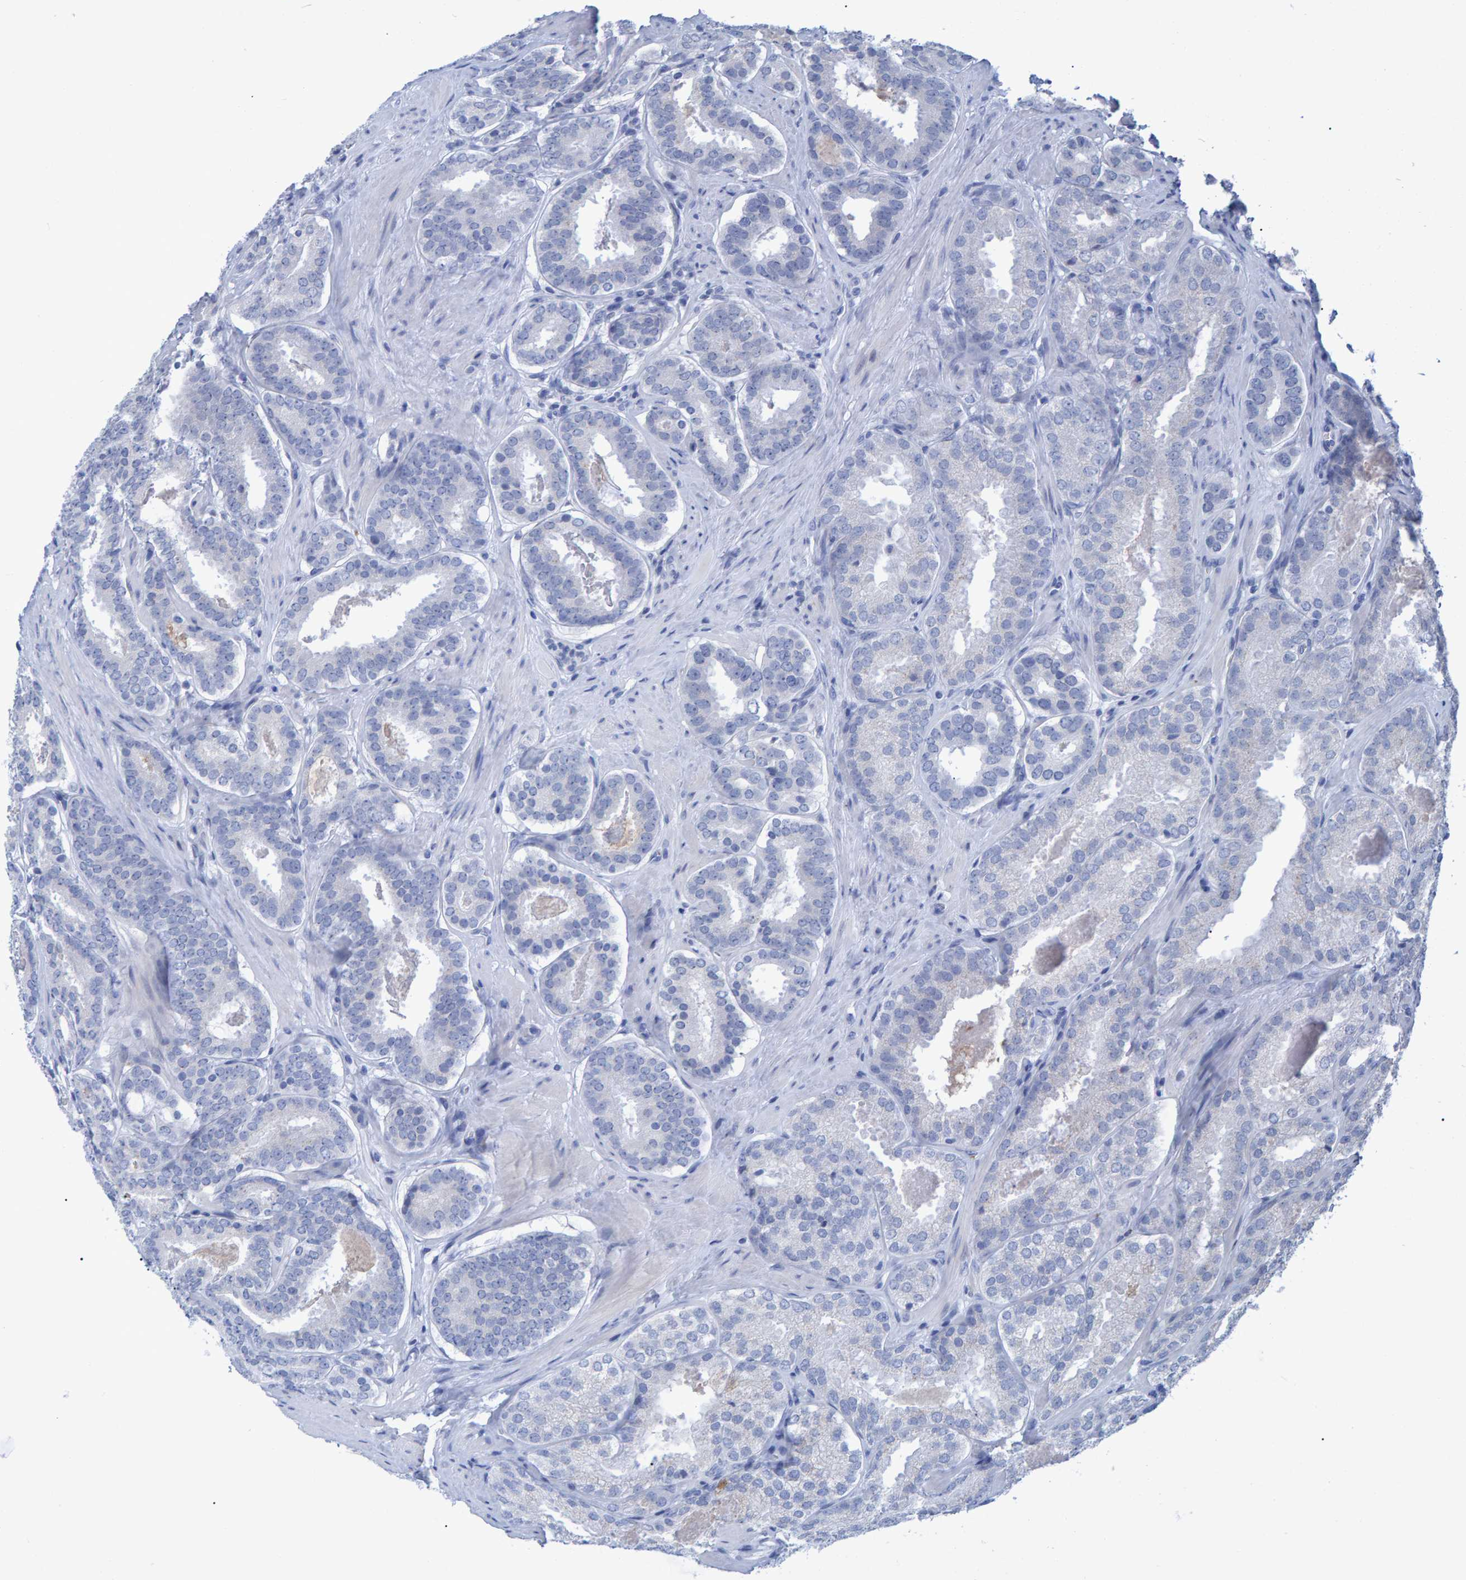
{"staining": {"intensity": "negative", "quantity": "none", "location": "none"}, "tissue": "prostate cancer", "cell_type": "Tumor cells", "image_type": "cancer", "snomed": [{"axis": "morphology", "description": "Adenocarcinoma, Low grade"}, {"axis": "topography", "description": "Prostate"}], "caption": "Prostate cancer stained for a protein using immunohistochemistry shows no staining tumor cells.", "gene": "PROCA1", "patient": {"sex": "male", "age": 69}}